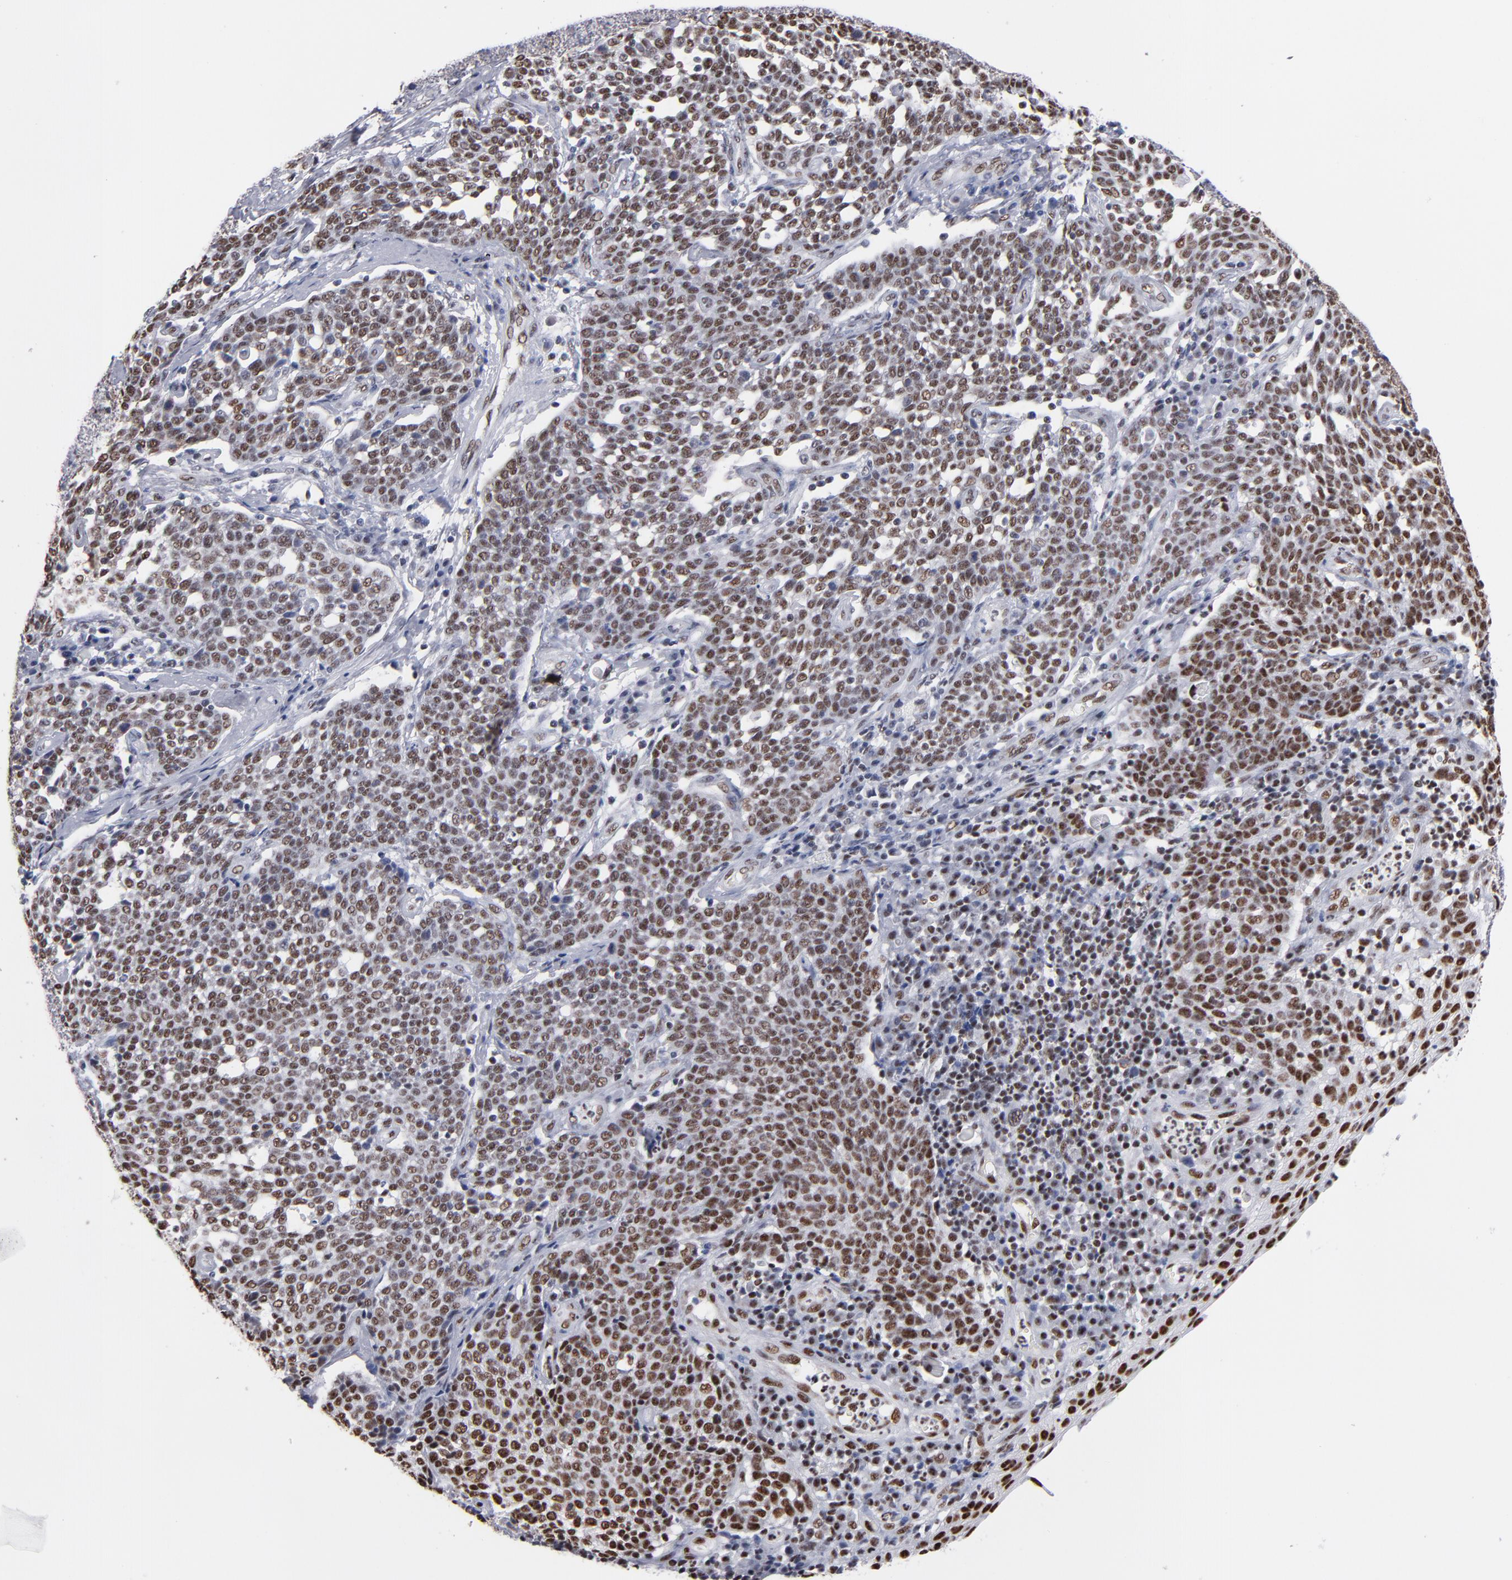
{"staining": {"intensity": "moderate", "quantity": ">75%", "location": "nuclear"}, "tissue": "cervical cancer", "cell_type": "Tumor cells", "image_type": "cancer", "snomed": [{"axis": "morphology", "description": "Squamous cell carcinoma, NOS"}, {"axis": "topography", "description": "Cervix"}], "caption": "Protein staining by immunohistochemistry demonstrates moderate nuclear staining in about >75% of tumor cells in cervical cancer (squamous cell carcinoma). (IHC, brightfield microscopy, high magnification).", "gene": "MN1", "patient": {"sex": "female", "age": 34}}